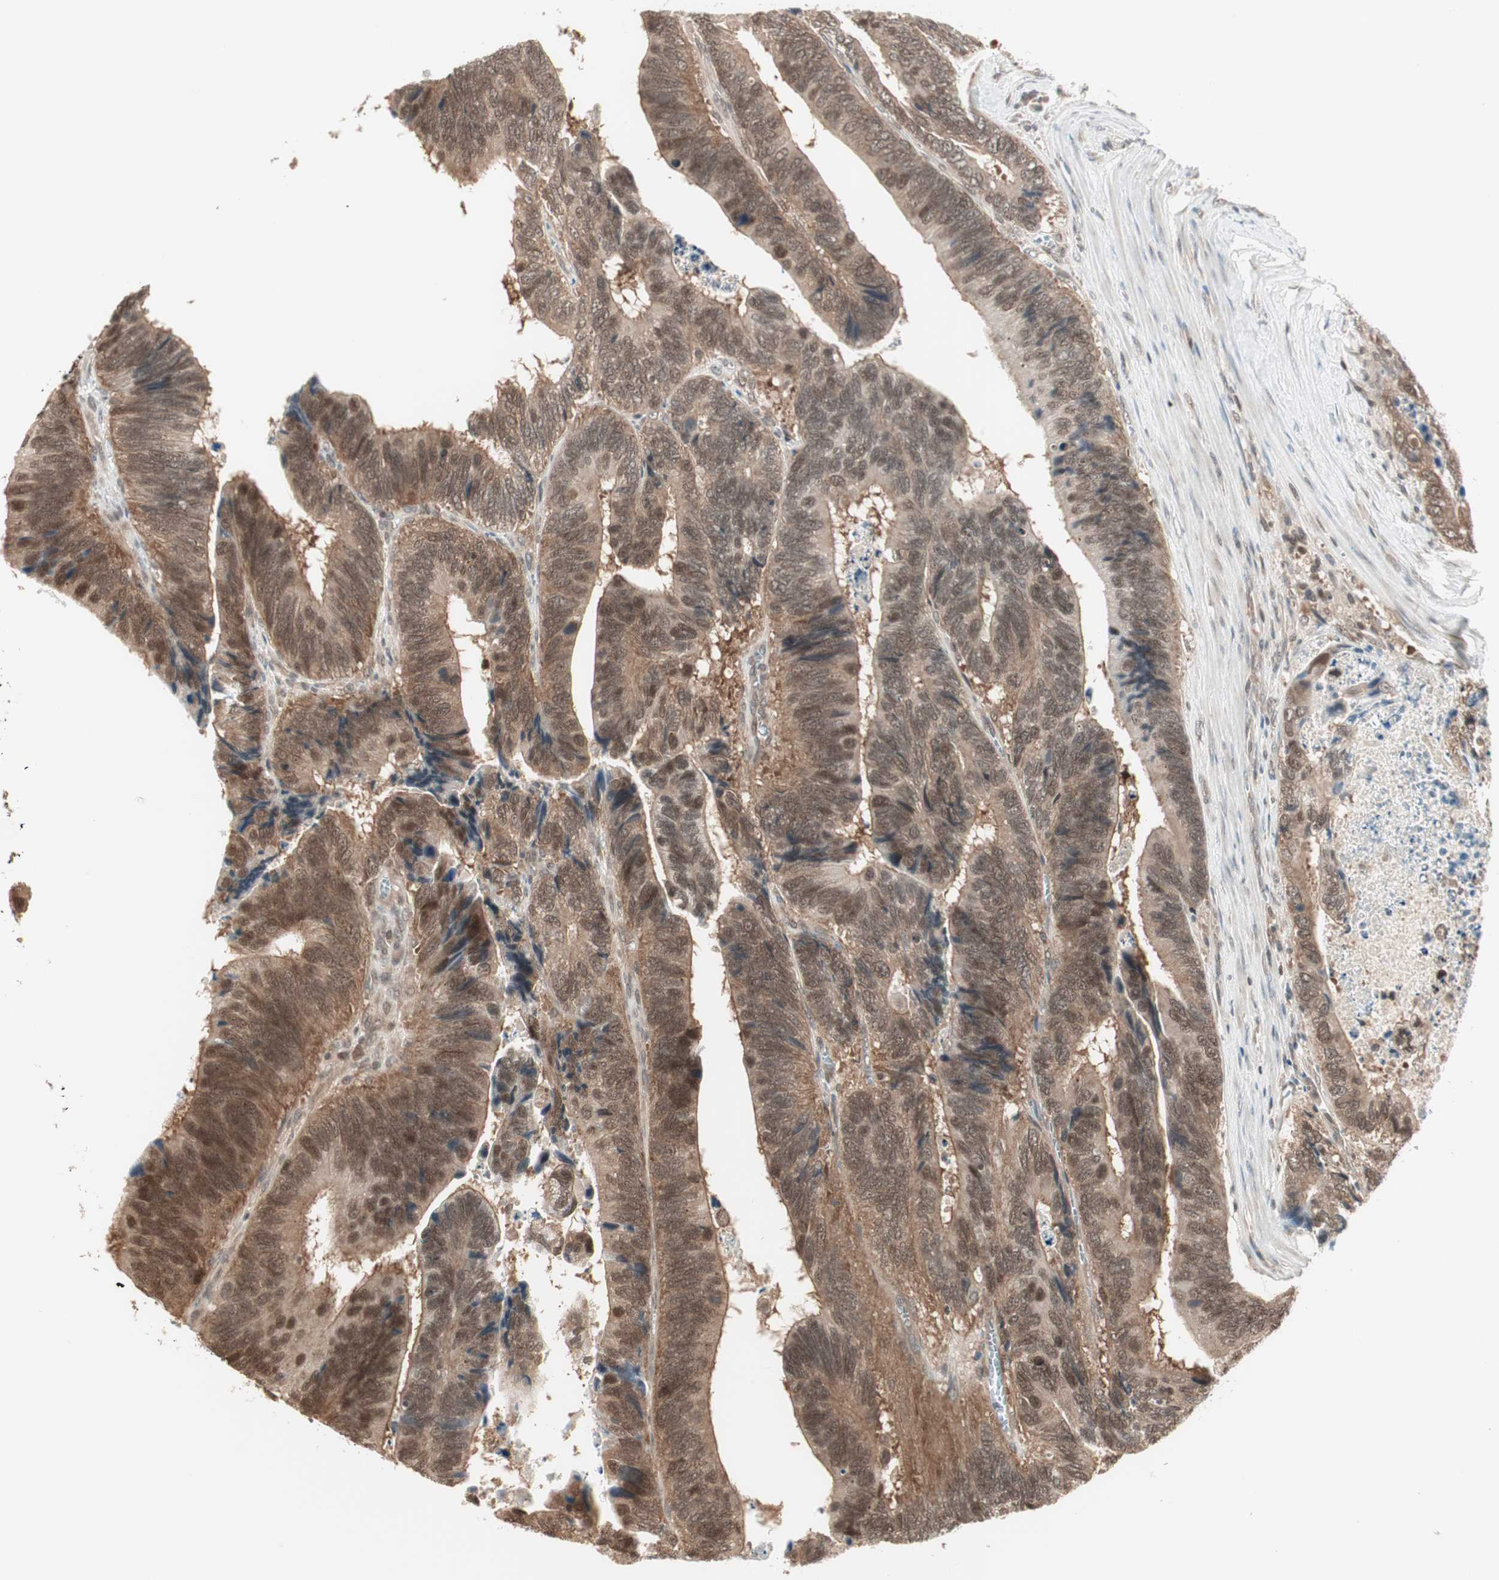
{"staining": {"intensity": "moderate", "quantity": ">75%", "location": "cytoplasmic/membranous"}, "tissue": "colorectal cancer", "cell_type": "Tumor cells", "image_type": "cancer", "snomed": [{"axis": "morphology", "description": "Adenocarcinoma, NOS"}, {"axis": "topography", "description": "Colon"}], "caption": "Colorectal adenocarcinoma stained with DAB immunohistochemistry (IHC) exhibits medium levels of moderate cytoplasmic/membranous positivity in about >75% of tumor cells.", "gene": "UBE2I", "patient": {"sex": "male", "age": 72}}